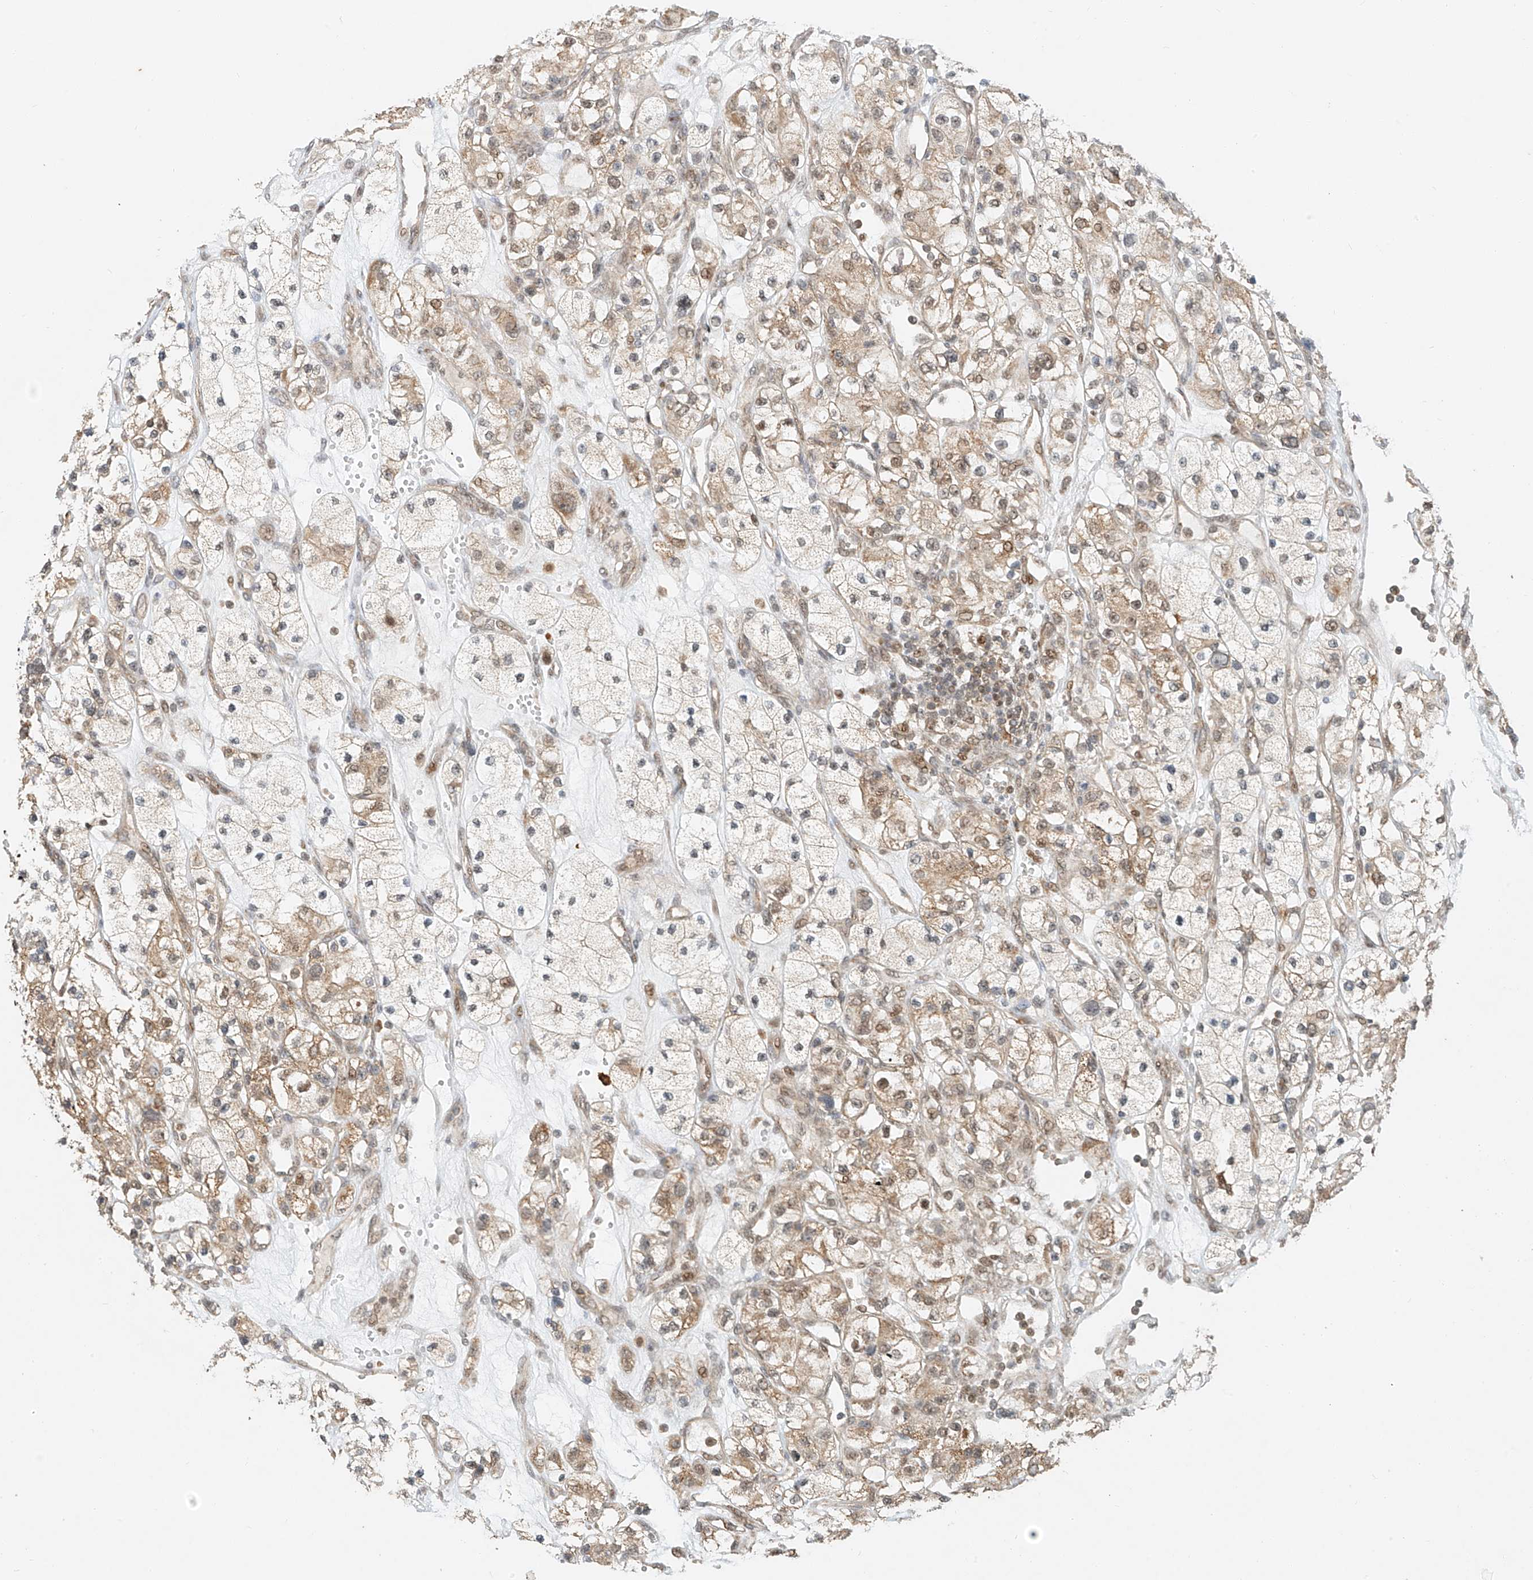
{"staining": {"intensity": "weak", "quantity": ">75%", "location": "cytoplasmic/membranous,nuclear"}, "tissue": "renal cancer", "cell_type": "Tumor cells", "image_type": "cancer", "snomed": [{"axis": "morphology", "description": "Adenocarcinoma, NOS"}, {"axis": "topography", "description": "Kidney"}], "caption": "Brown immunohistochemical staining in human renal adenocarcinoma displays weak cytoplasmic/membranous and nuclear positivity in approximately >75% of tumor cells. (DAB IHC, brown staining for protein, blue staining for nuclei).", "gene": "SYTL3", "patient": {"sex": "female", "age": 57}}